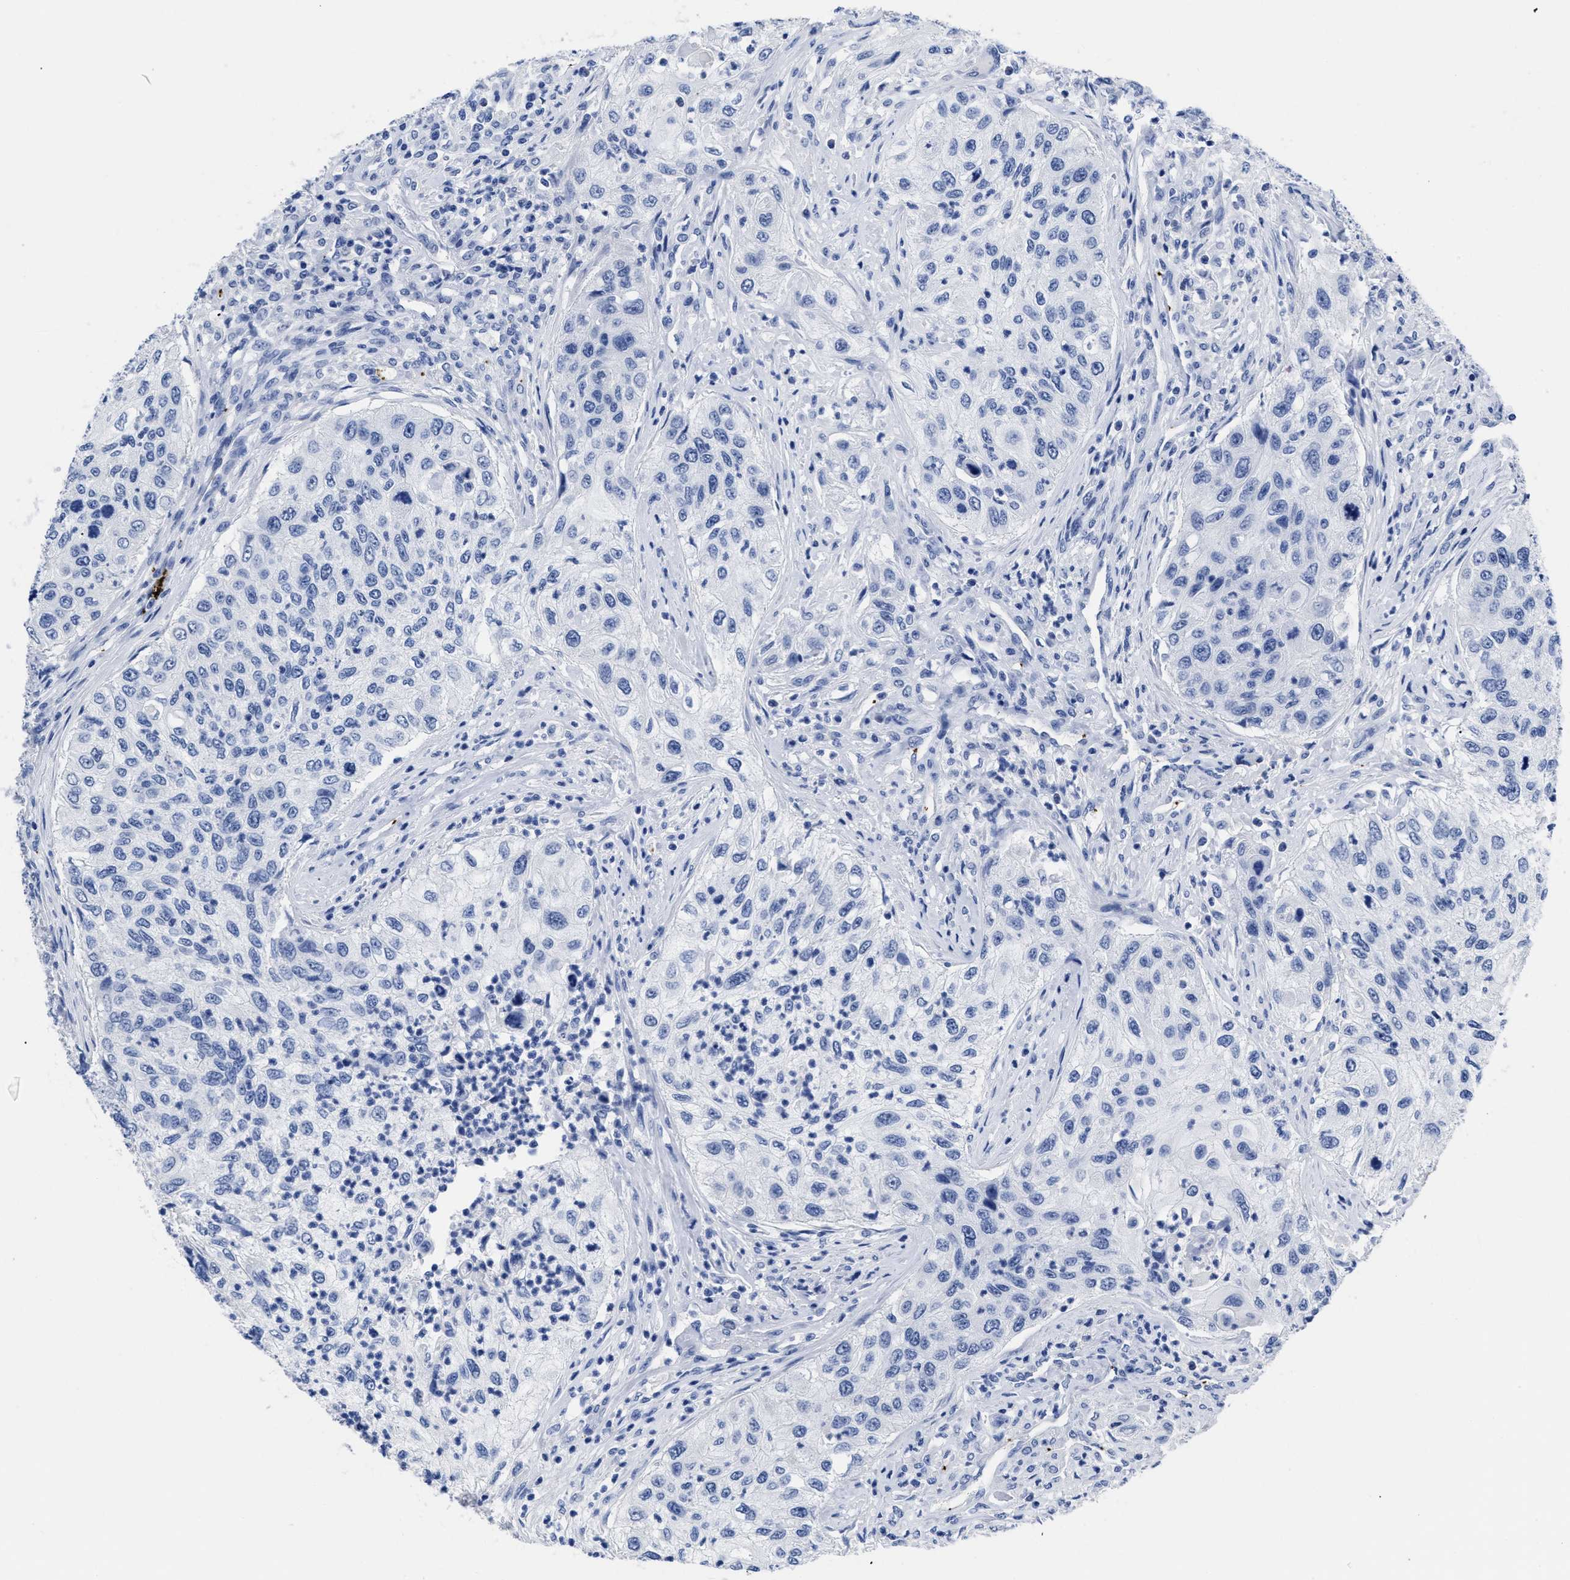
{"staining": {"intensity": "negative", "quantity": "none", "location": "none"}, "tissue": "urothelial cancer", "cell_type": "Tumor cells", "image_type": "cancer", "snomed": [{"axis": "morphology", "description": "Urothelial carcinoma, High grade"}, {"axis": "topography", "description": "Urinary bladder"}], "caption": "This is an immunohistochemistry image of human urothelial carcinoma (high-grade). There is no staining in tumor cells.", "gene": "TREML1", "patient": {"sex": "female", "age": 60}}